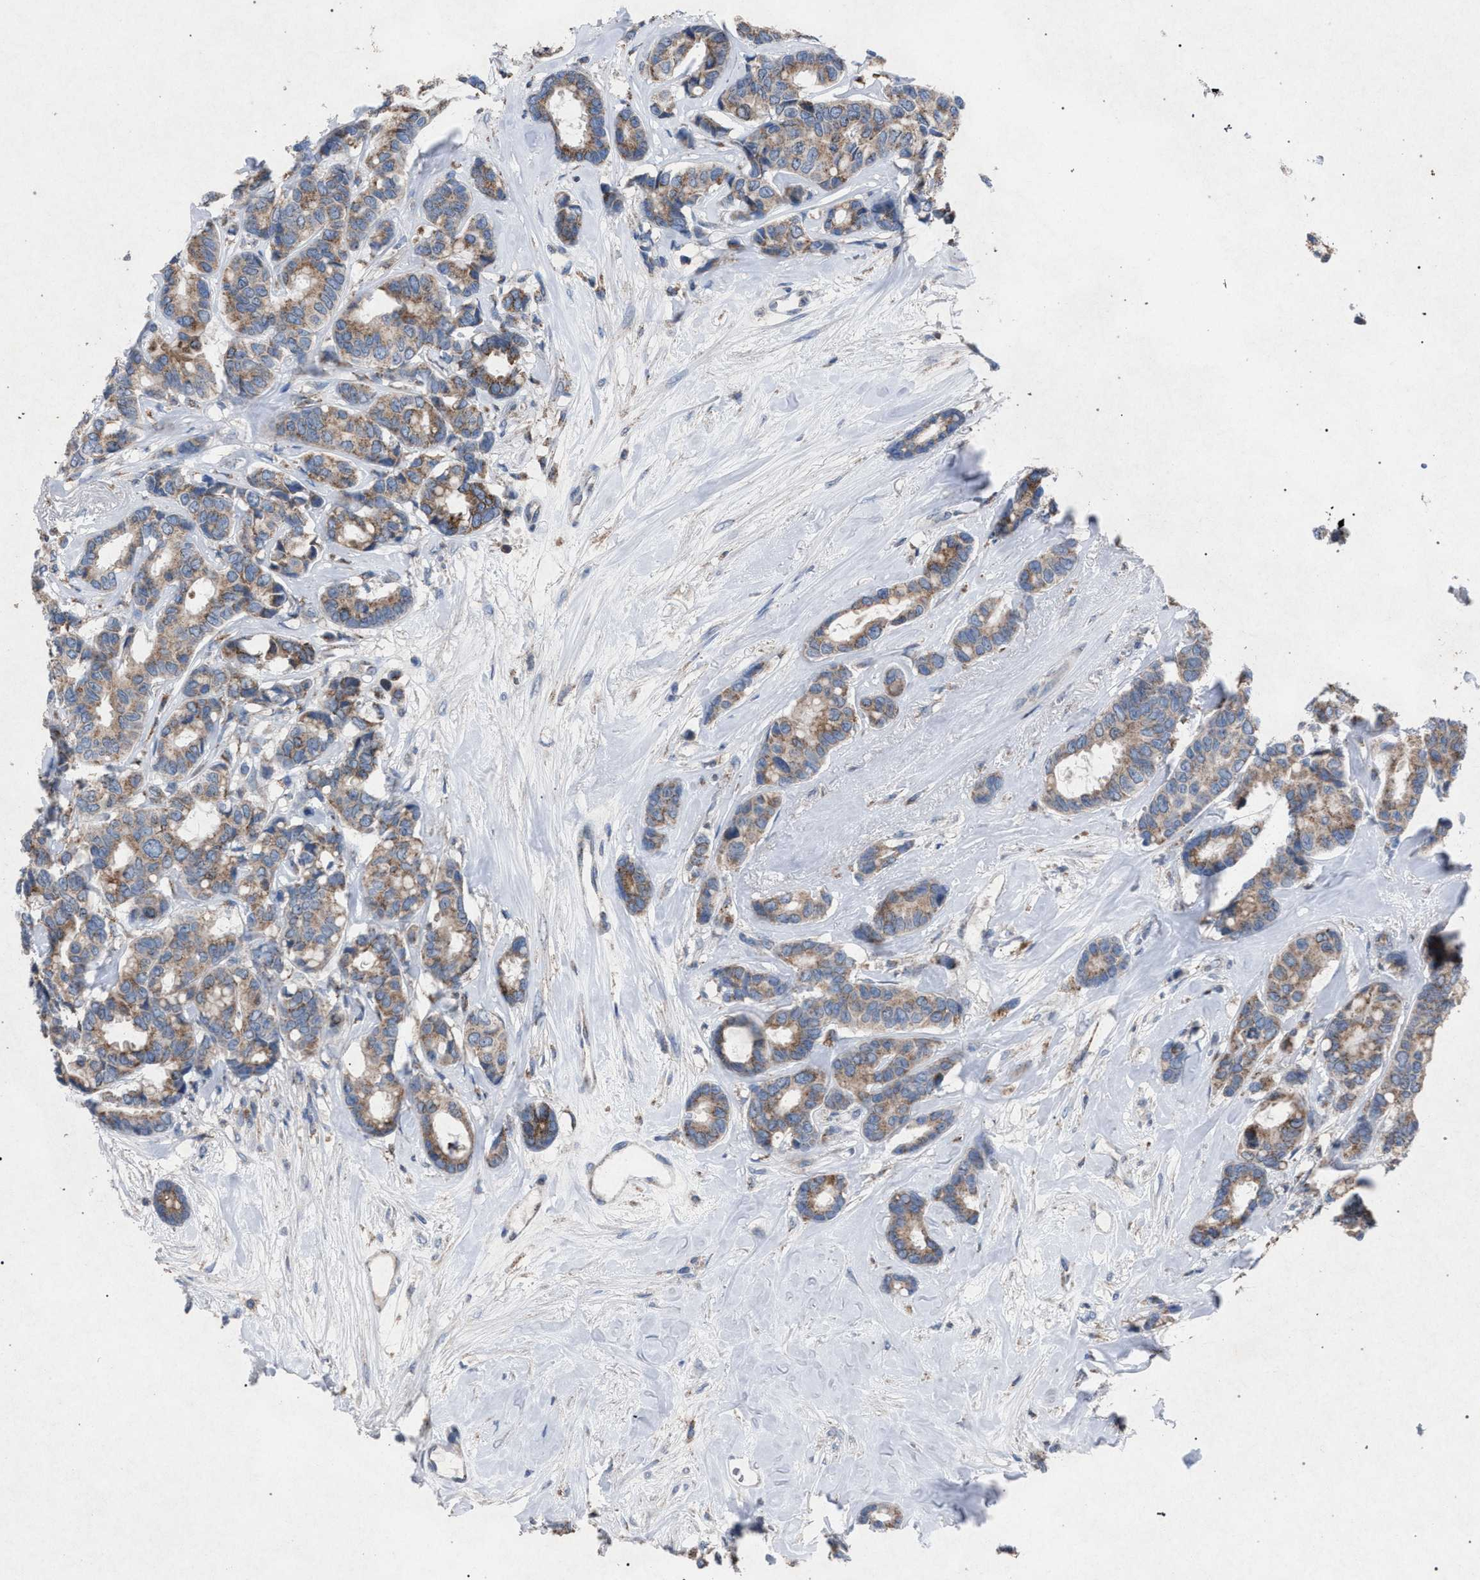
{"staining": {"intensity": "moderate", "quantity": ">75%", "location": "cytoplasmic/membranous"}, "tissue": "breast cancer", "cell_type": "Tumor cells", "image_type": "cancer", "snomed": [{"axis": "morphology", "description": "Duct carcinoma"}, {"axis": "topography", "description": "Breast"}], "caption": "Infiltrating ductal carcinoma (breast) was stained to show a protein in brown. There is medium levels of moderate cytoplasmic/membranous staining in approximately >75% of tumor cells.", "gene": "HSD17B4", "patient": {"sex": "female", "age": 87}}